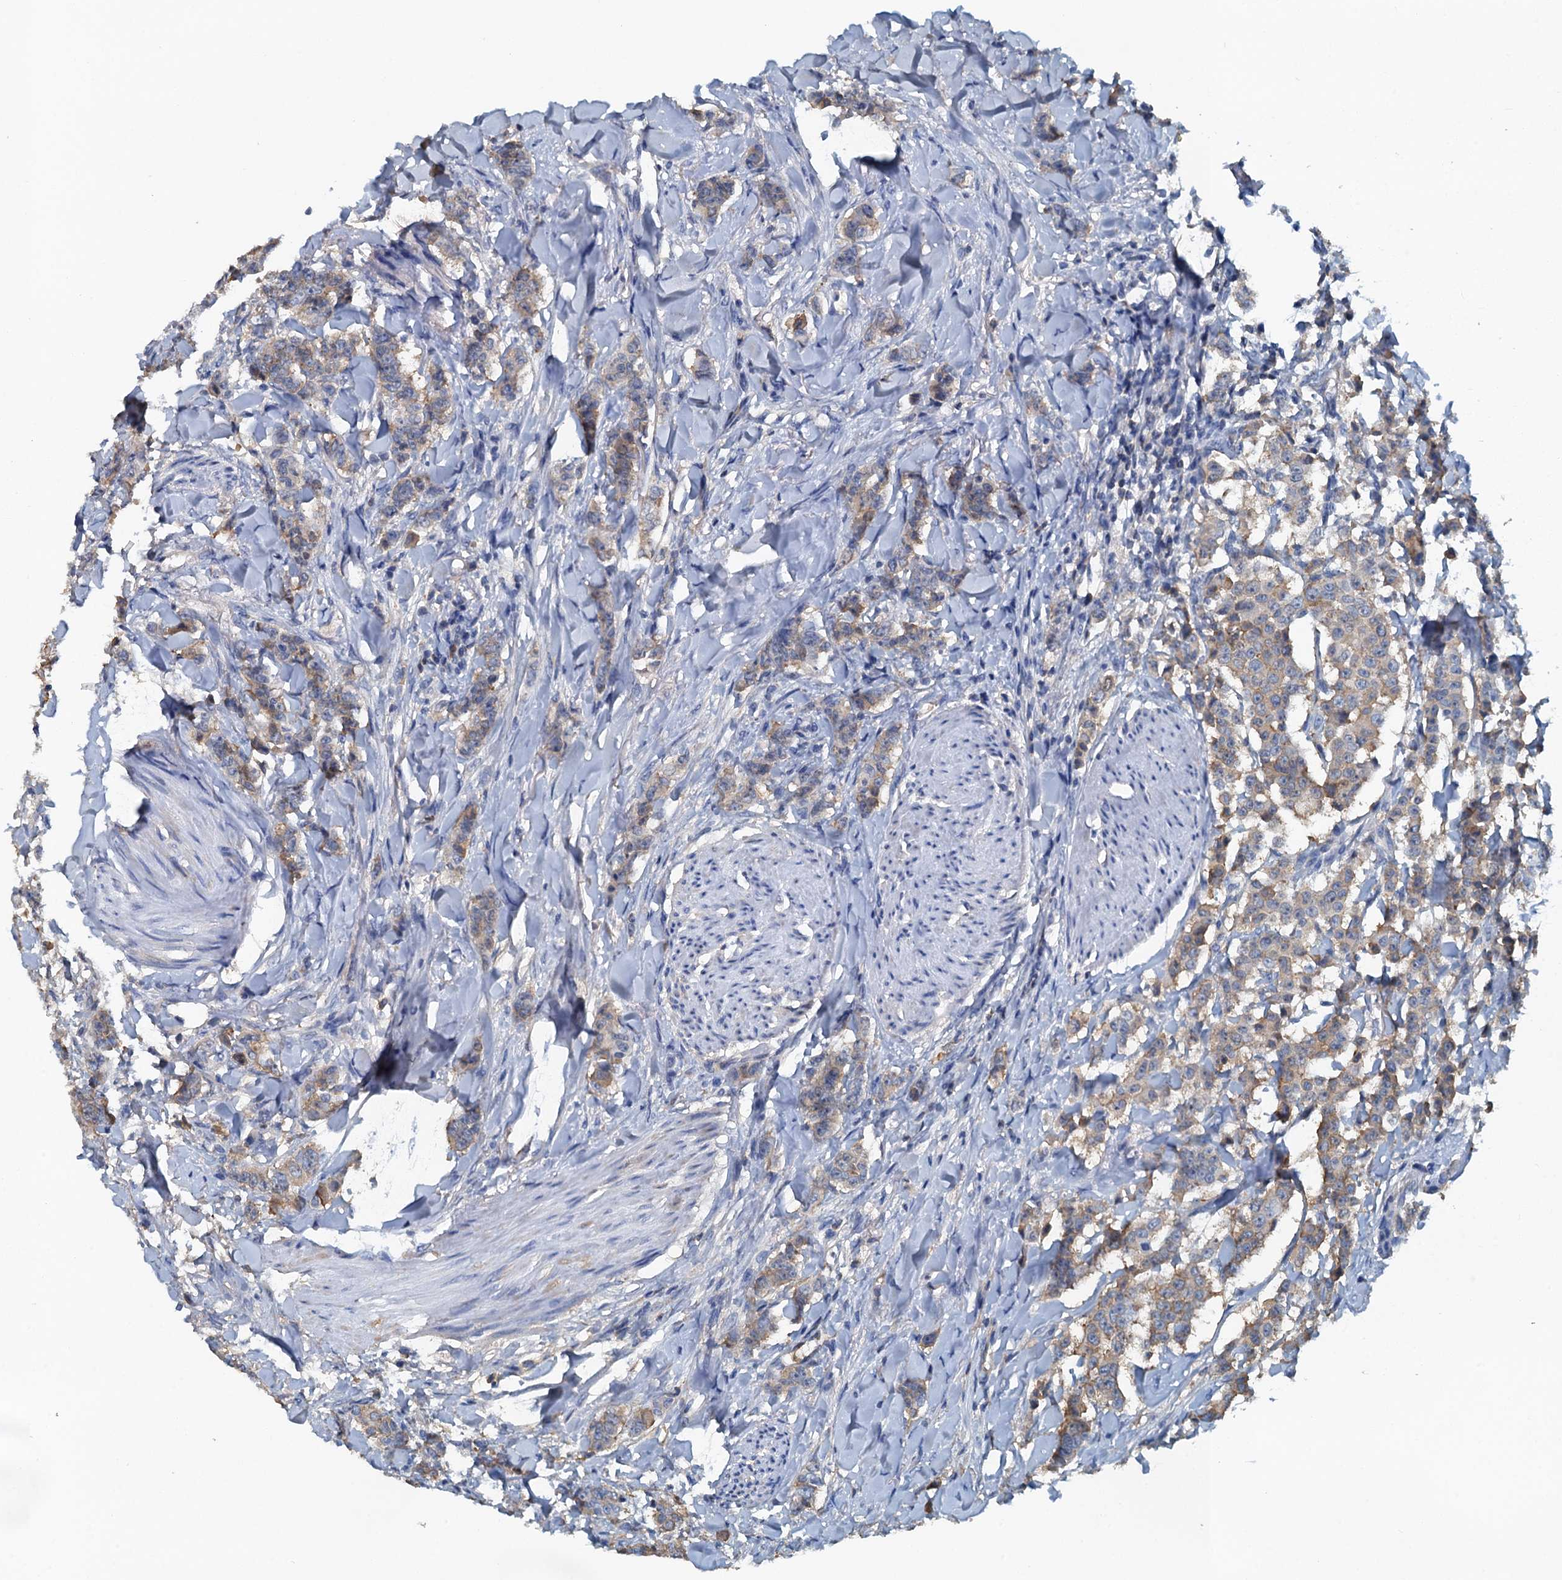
{"staining": {"intensity": "weak", "quantity": ">75%", "location": "cytoplasmic/membranous"}, "tissue": "breast cancer", "cell_type": "Tumor cells", "image_type": "cancer", "snomed": [{"axis": "morphology", "description": "Duct carcinoma"}, {"axis": "topography", "description": "Breast"}], "caption": "High-magnification brightfield microscopy of breast invasive ductal carcinoma stained with DAB (brown) and counterstained with hematoxylin (blue). tumor cells exhibit weak cytoplasmic/membranous expression is identified in approximately>75% of cells.", "gene": "LSM14B", "patient": {"sex": "female", "age": 40}}